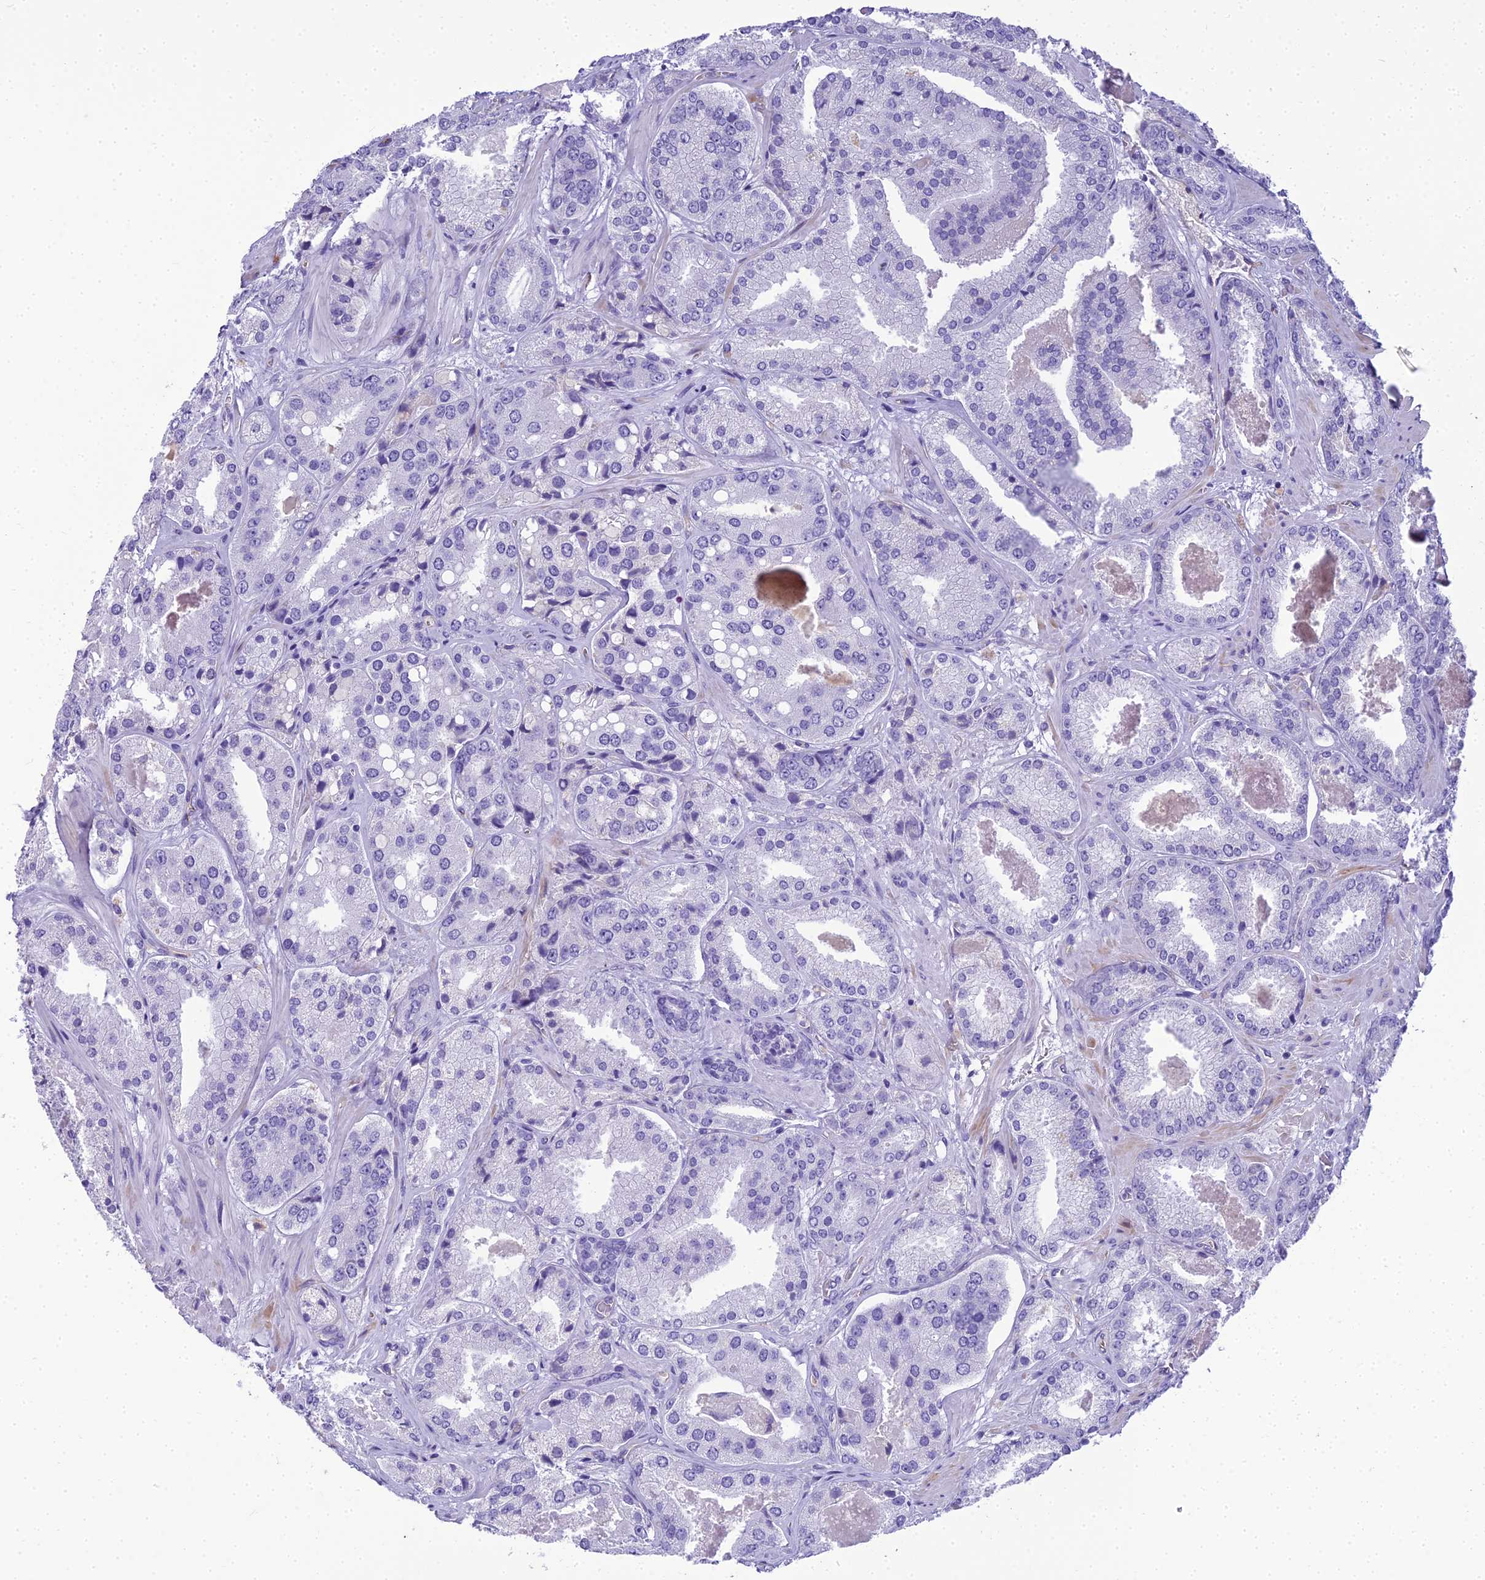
{"staining": {"intensity": "negative", "quantity": "none", "location": "none"}, "tissue": "prostate cancer", "cell_type": "Tumor cells", "image_type": "cancer", "snomed": [{"axis": "morphology", "description": "Adenocarcinoma, High grade"}, {"axis": "topography", "description": "Prostate"}], "caption": "Tumor cells are negative for protein expression in human prostate cancer. (DAB (3,3'-diaminobenzidine) IHC visualized using brightfield microscopy, high magnification).", "gene": "NINJ1", "patient": {"sex": "male", "age": 63}}